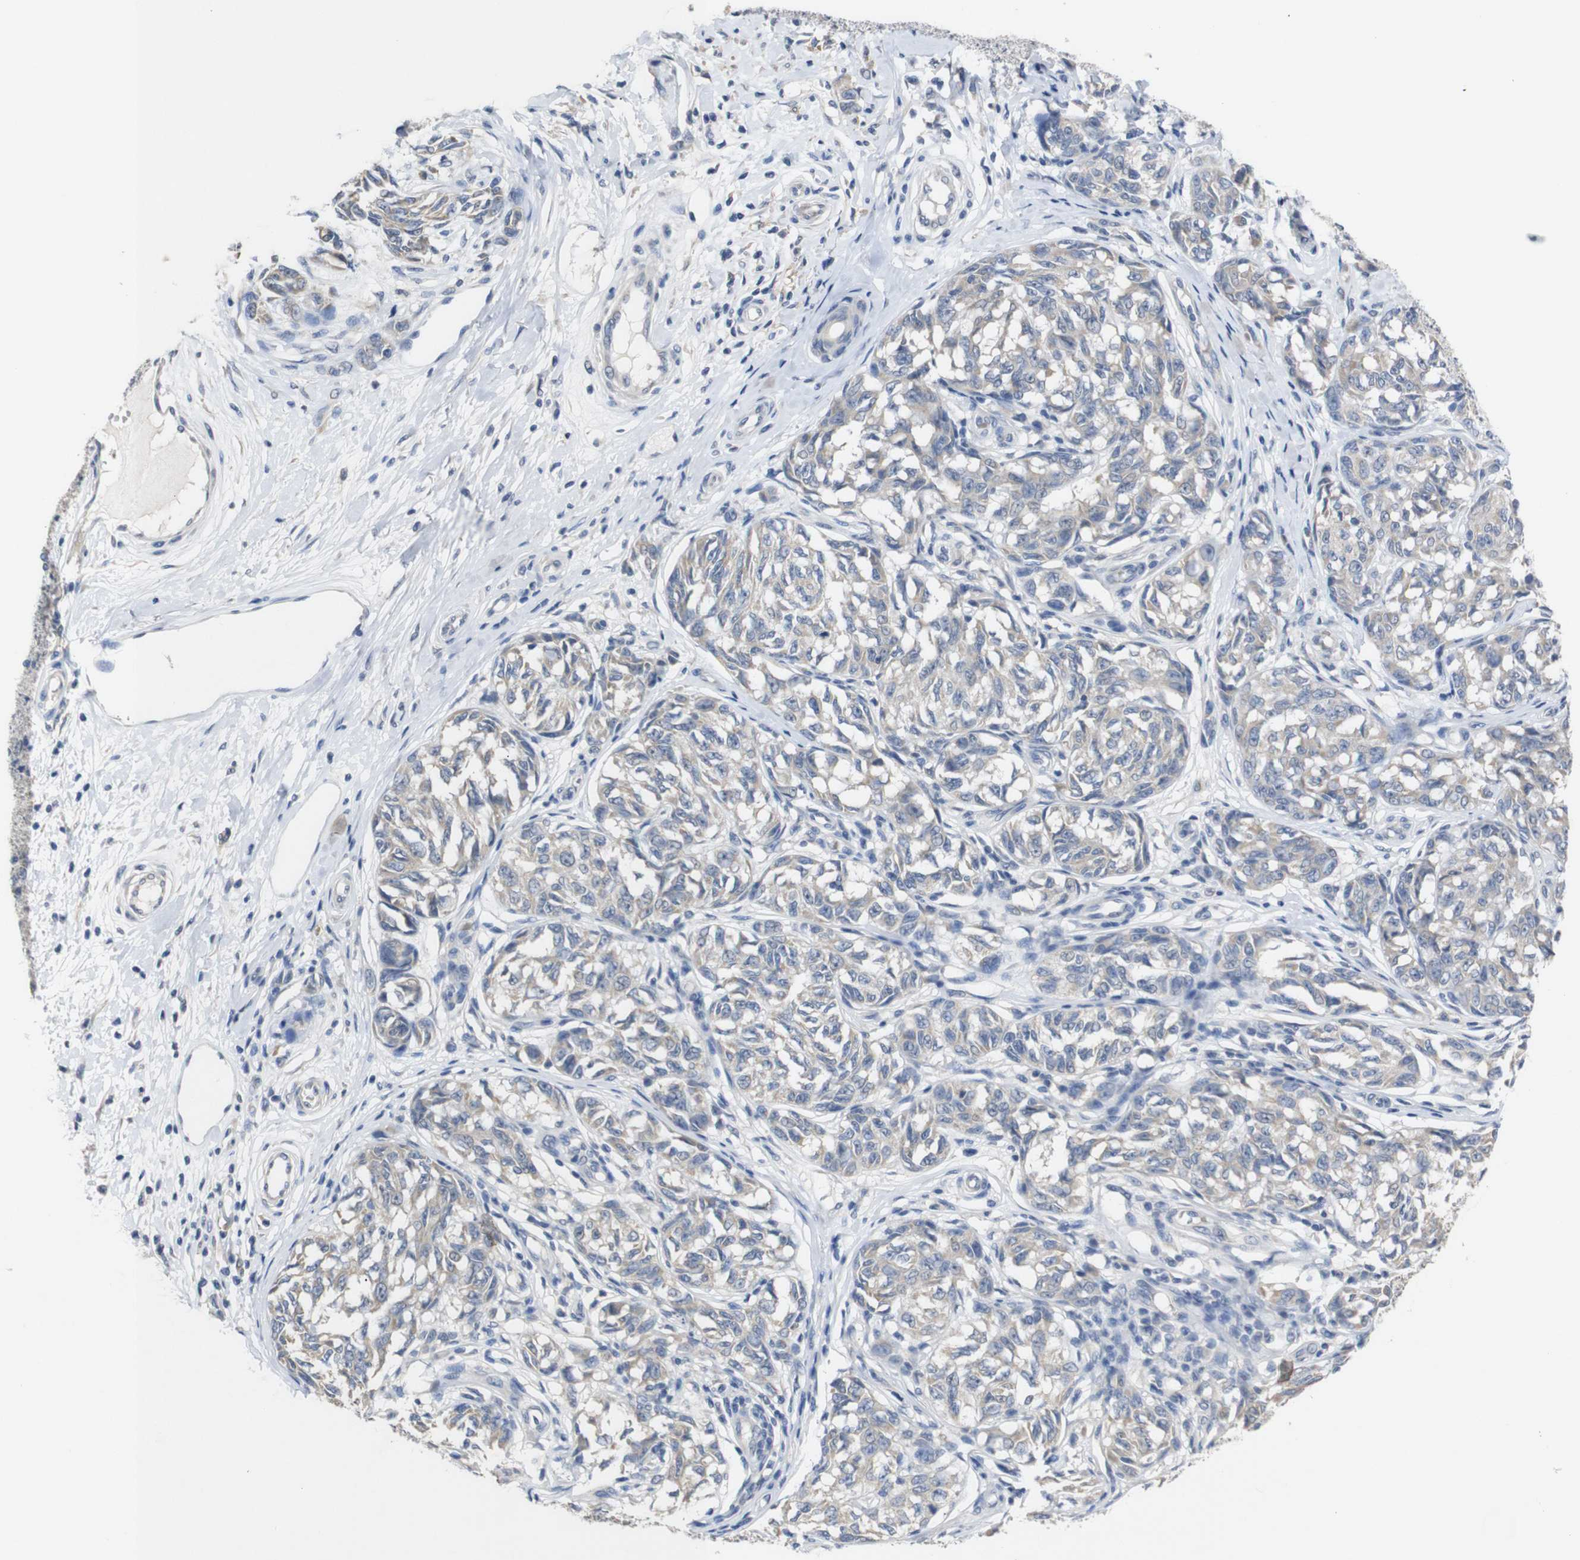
{"staining": {"intensity": "weak", "quantity": "<25%", "location": "cytoplasmic/membranous"}, "tissue": "melanoma", "cell_type": "Tumor cells", "image_type": "cancer", "snomed": [{"axis": "morphology", "description": "Malignant melanoma, NOS"}, {"axis": "topography", "description": "Skin"}], "caption": "The histopathology image demonstrates no staining of tumor cells in melanoma.", "gene": "HNF1A", "patient": {"sex": "female", "age": 64}}